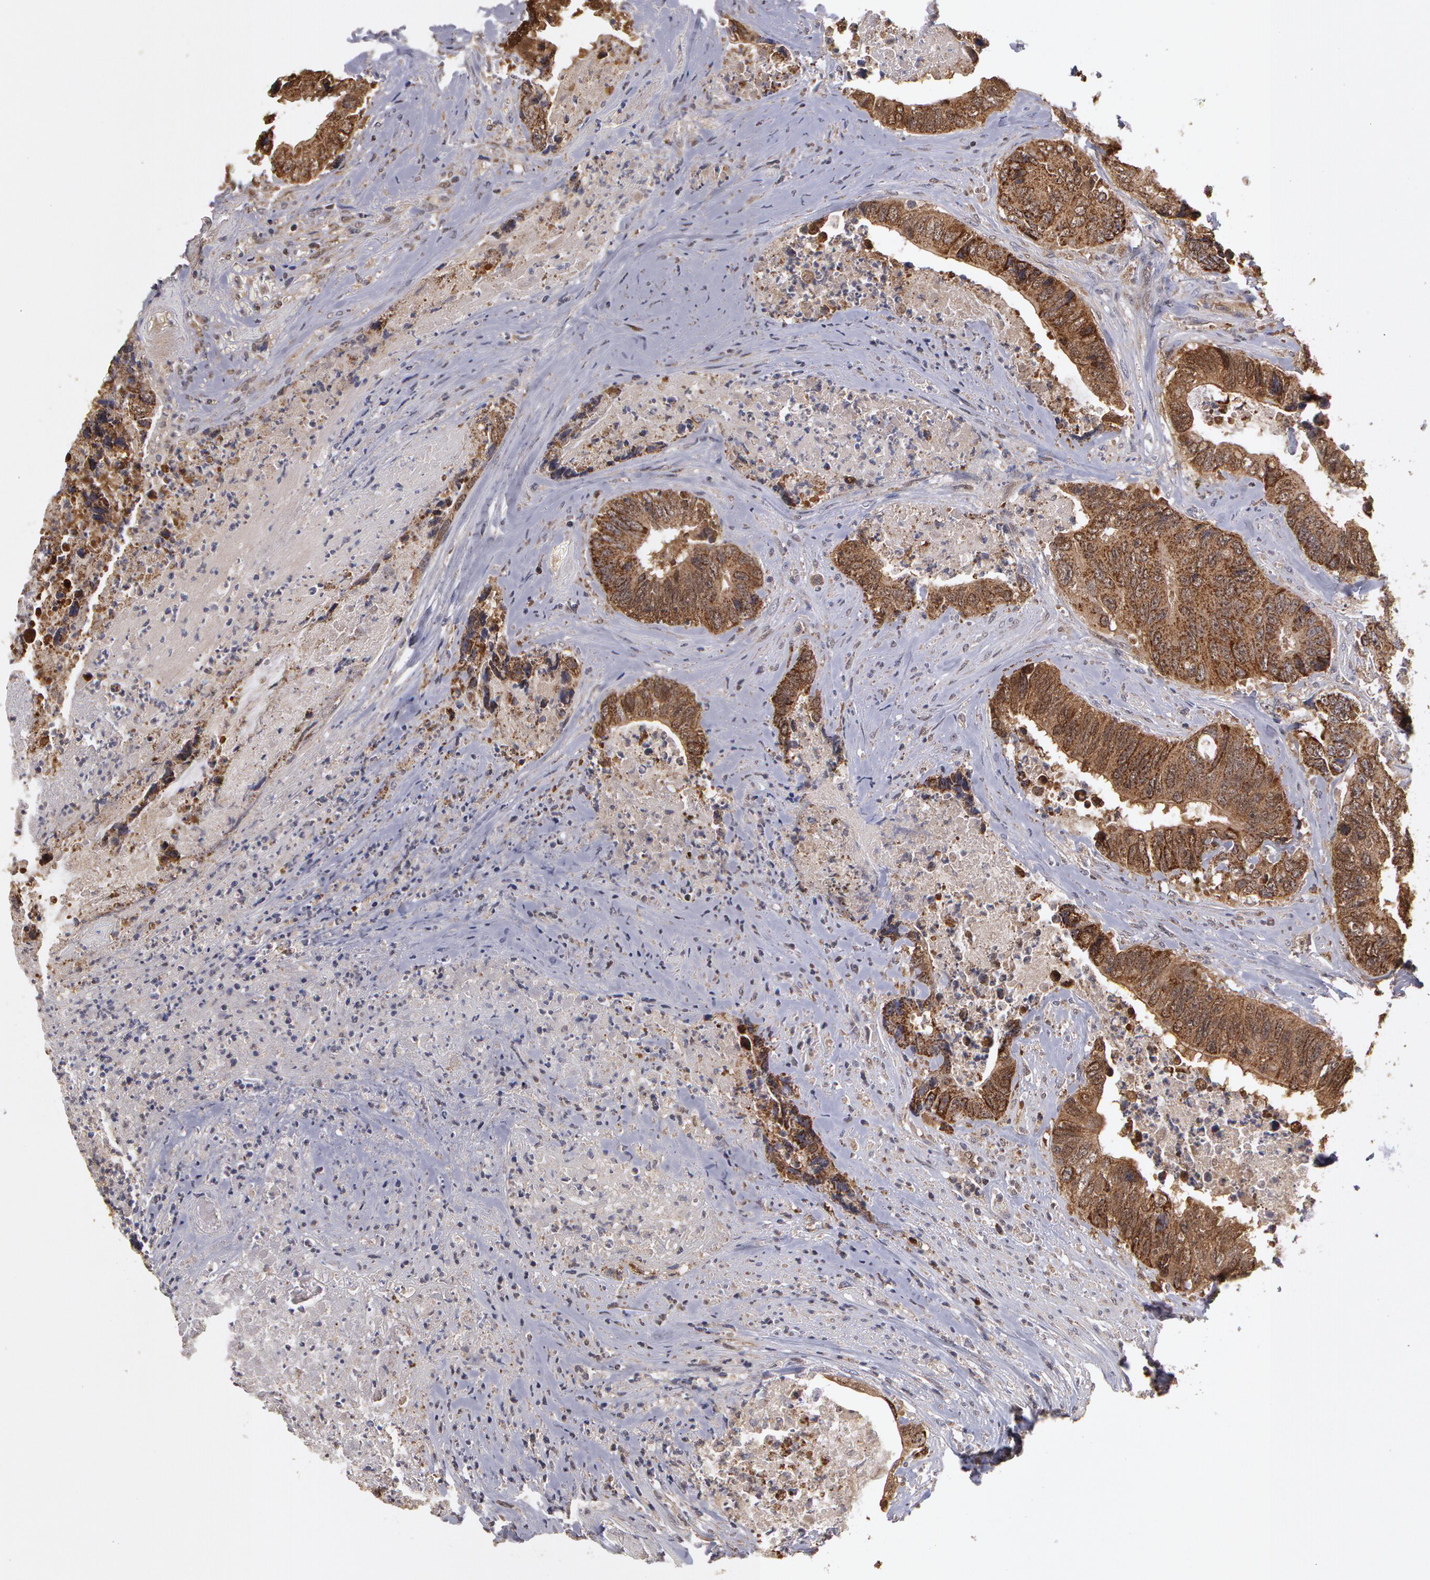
{"staining": {"intensity": "strong", "quantity": ">75%", "location": "cytoplasmic/membranous"}, "tissue": "colorectal cancer", "cell_type": "Tumor cells", "image_type": "cancer", "snomed": [{"axis": "morphology", "description": "Adenocarcinoma, NOS"}, {"axis": "topography", "description": "Rectum"}], "caption": "Protein expression analysis of colorectal cancer (adenocarcinoma) shows strong cytoplasmic/membranous staining in about >75% of tumor cells.", "gene": "MPST", "patient": {"sex": "female", "age": 65}}